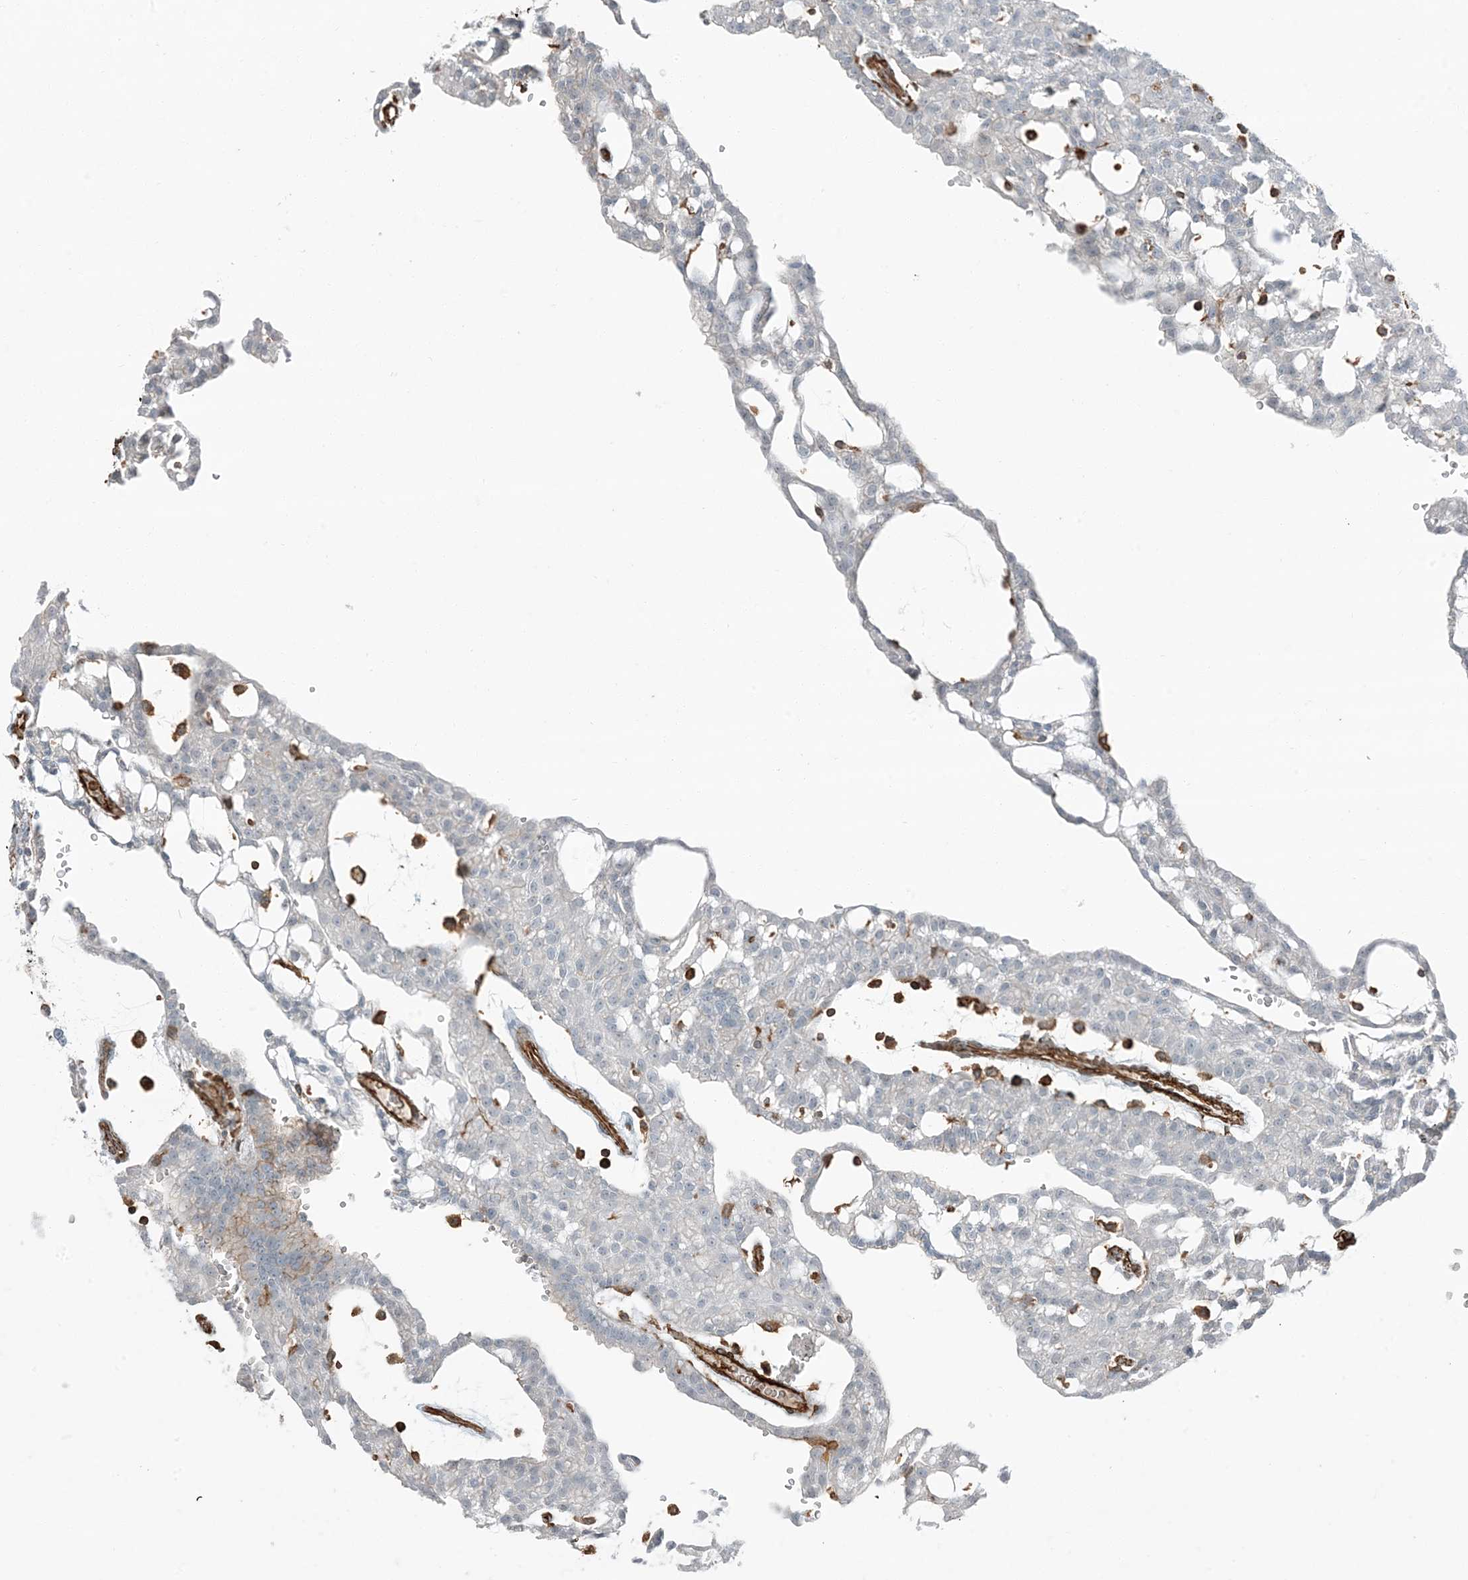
{"staining": {"intensity": "negative", "quantity": "none", "location": "none"}, "tissue": "renal cancer", "cell_type": "Tumor cells", "image_type": "cancer", "snomed": [{"axis": "morphology", "description": "Adenocarcinoma, NOS"}, {"axis": "topography", "description": "Kidney"}], "caption": "A photomicrograph of human adenocarcinoma (renal) is negative for staining in tumor cells. (DAB (3,3'-diaminobenzidine) IHC, high magnification).", "gene": "APOBEC3C", "patient": {"sex": "male", "age": 63}}